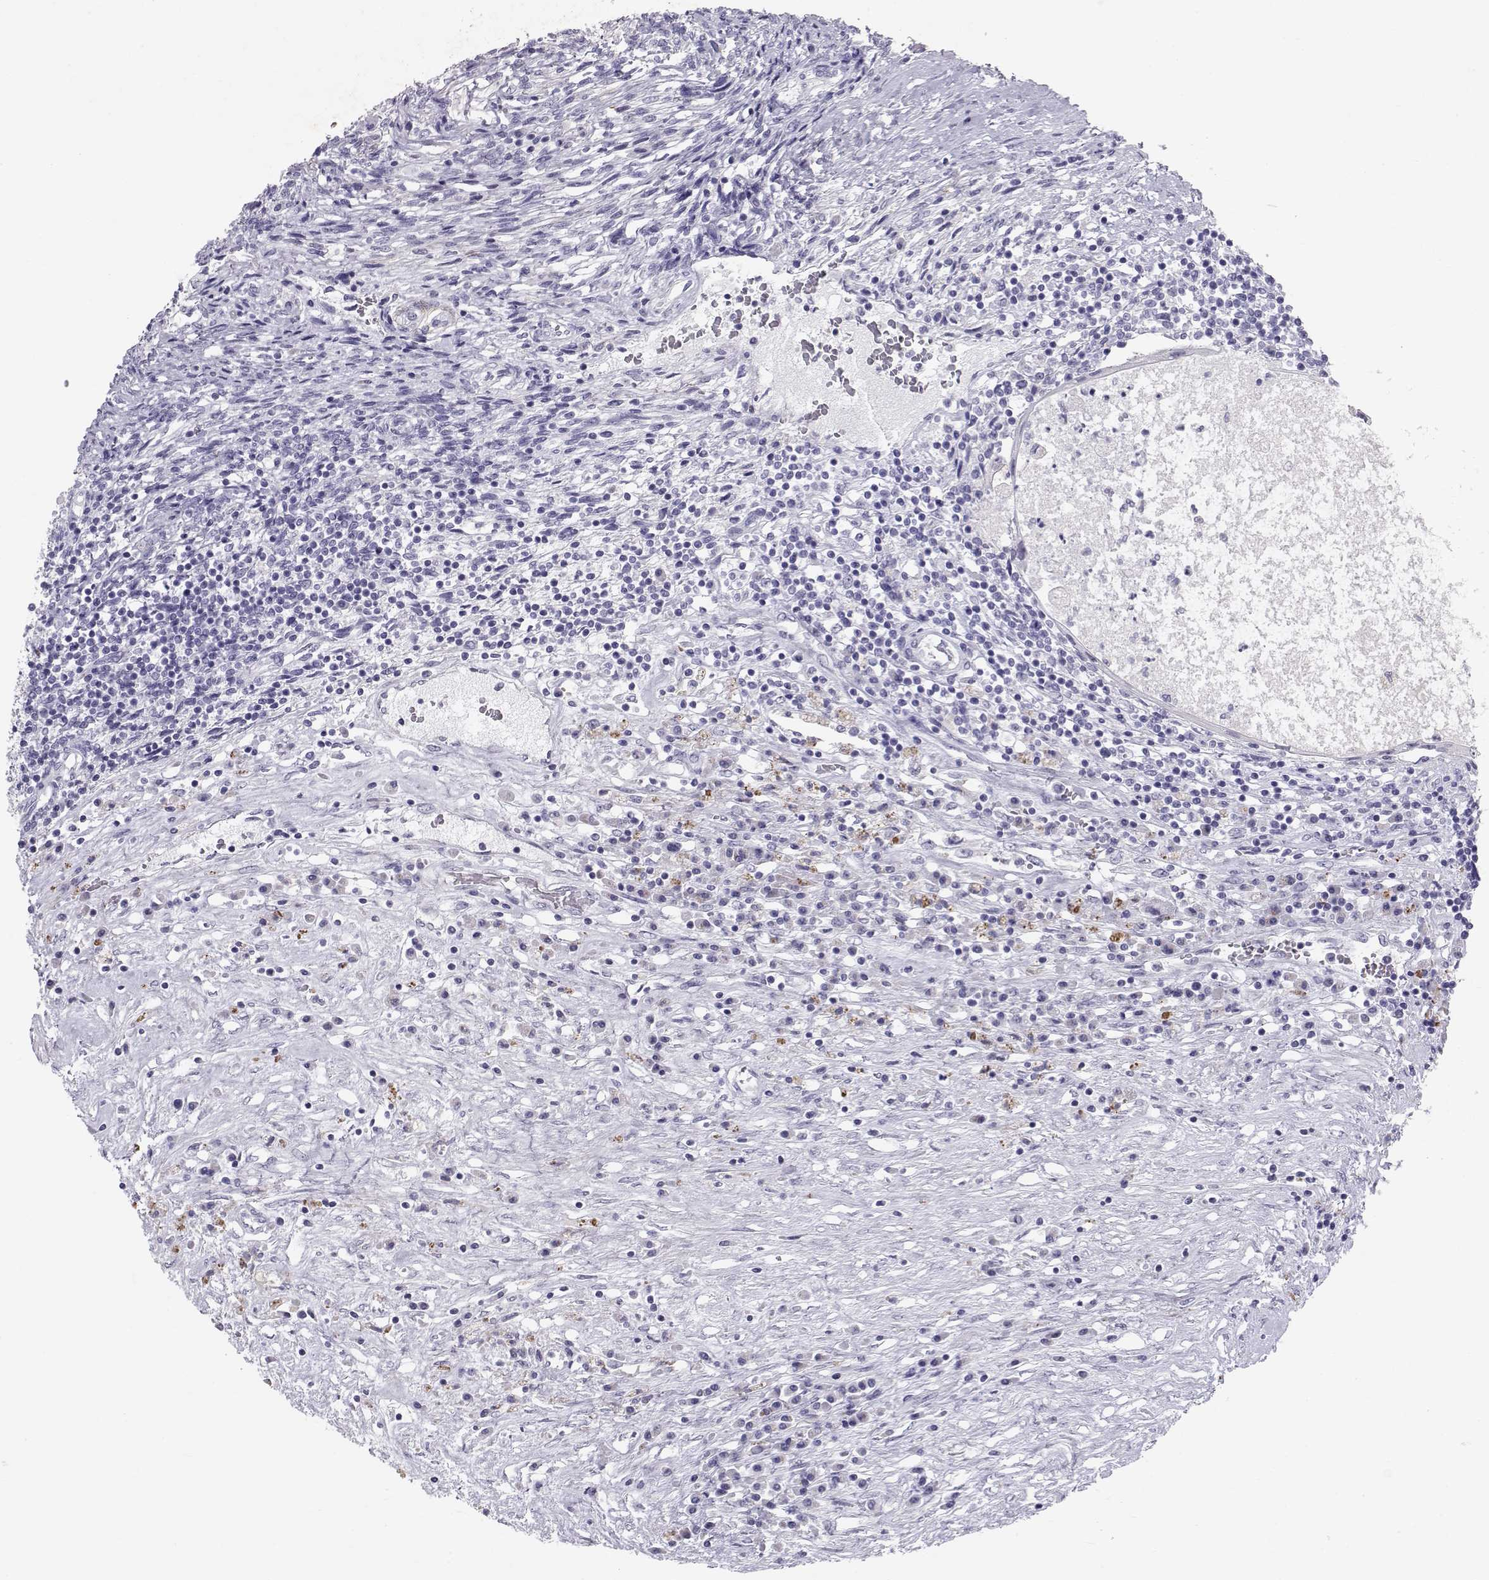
{"staining": {"intensity": "negative", "quantity": "none", "location": "none"}, "tissue": "testis cancer", "cell_type": "Tumor cells", "image_type": "cancer", "snomed": [{"axis": "morphology", "description": "Carcinoma, Embryonal, NOS"}, {"axis": "topography", "description": "Testis"}], "caption": "Protein analysis of embryonal carcinoma (testis) demonstrates no significant expression in tumor cells.", "gene": "RD3", "patient": {"sex": "male", "age": 37}}